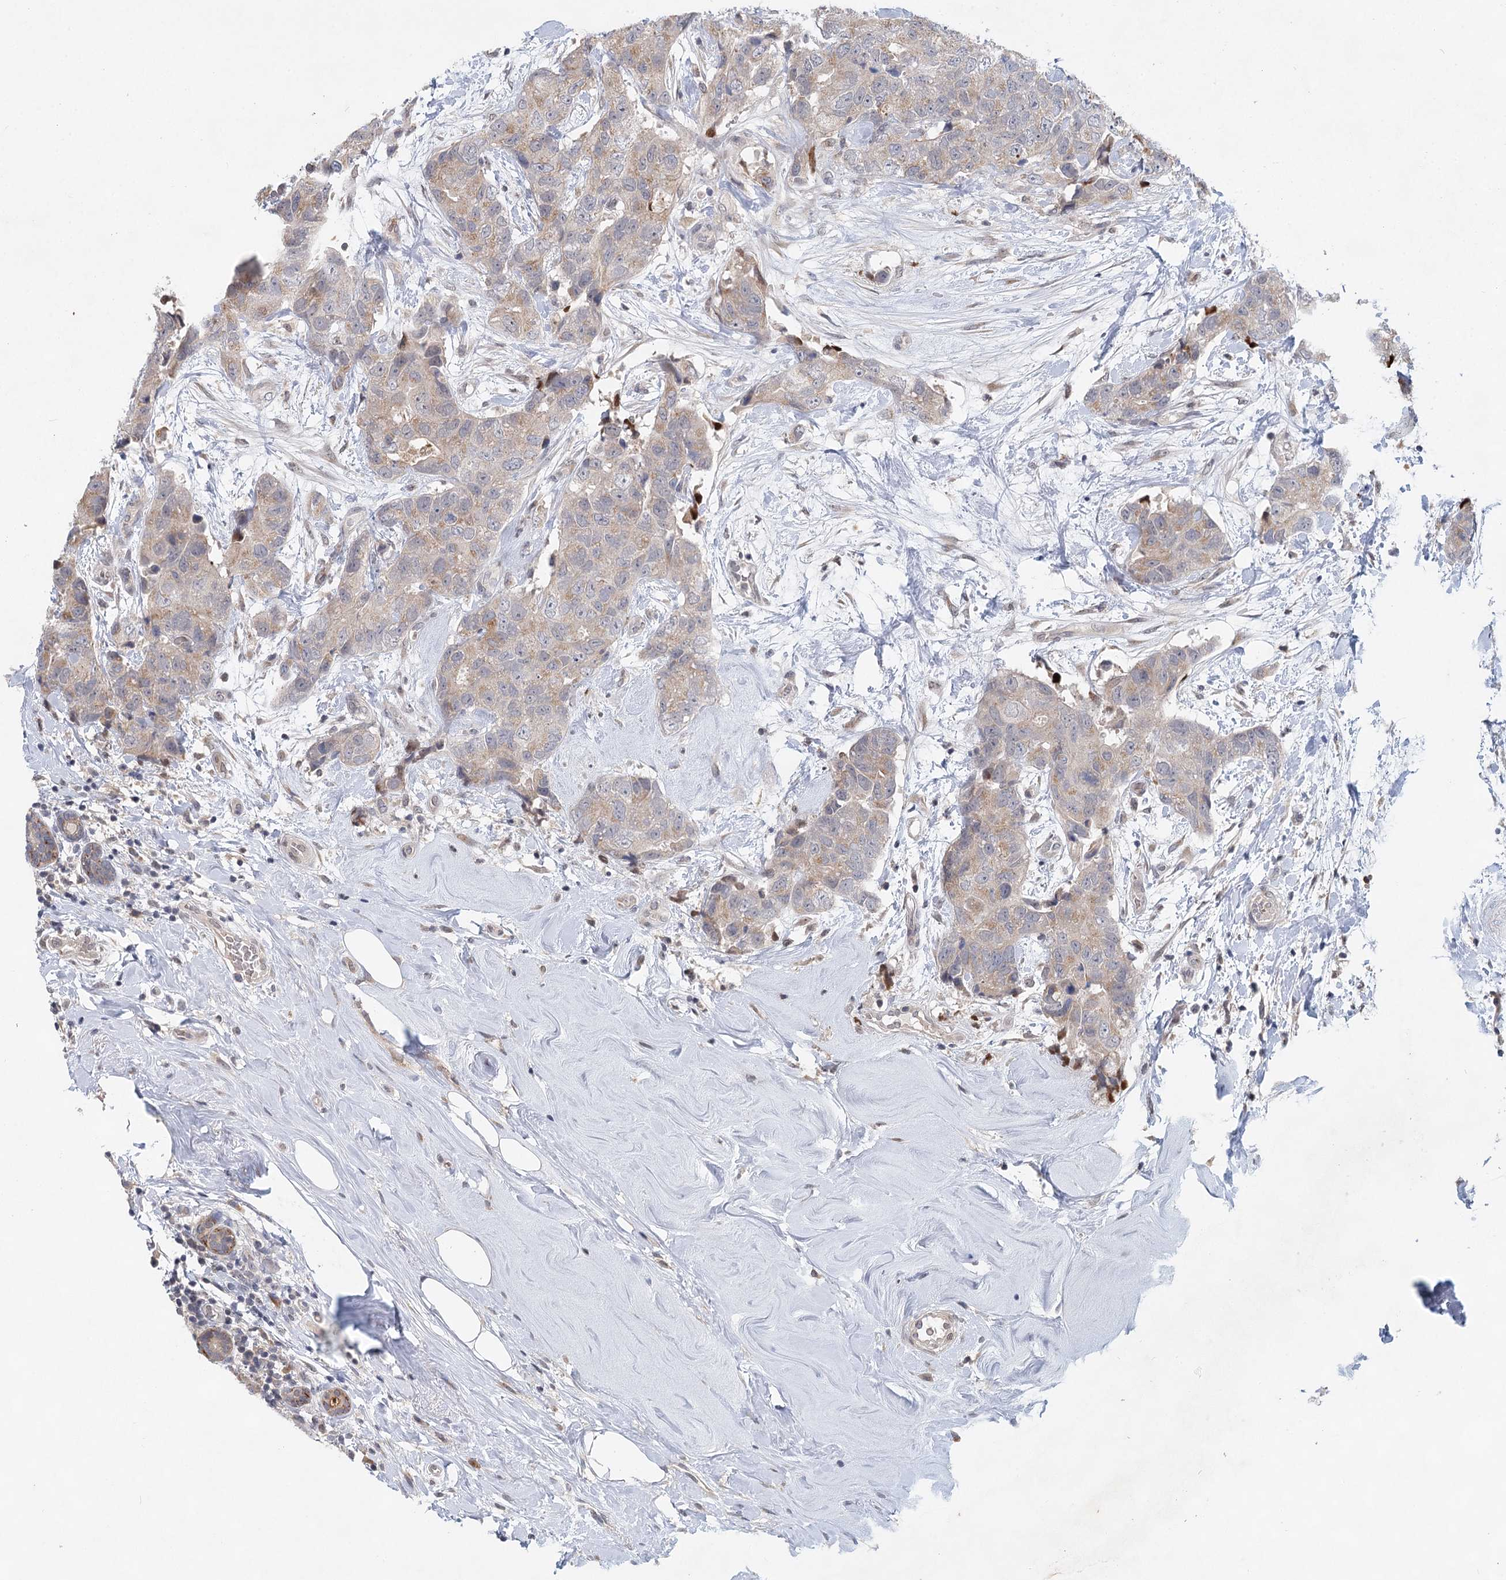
{"staining": {"intensity": "weak", "quantity": "25%-75%", "location": "cytoplasmic/membranous"}, "tissue": "breast cancer", "cell_type": "Tumor cells", "image_type": "cancer", "snomed": [{"axis": "morphology", "description": "Duct carcinoma"}, {"axis": "topography", "description": "Breast"}], "caption": "Invasive ductal carcinoma (breast) was stained to show a protein in brown. There is low levels of weak cytoplasmic/membranous positivity in approximately 25%-75% of tumor cells.", "gene": "BLTP1", "patient": {"sex": "female", "age": 62}}